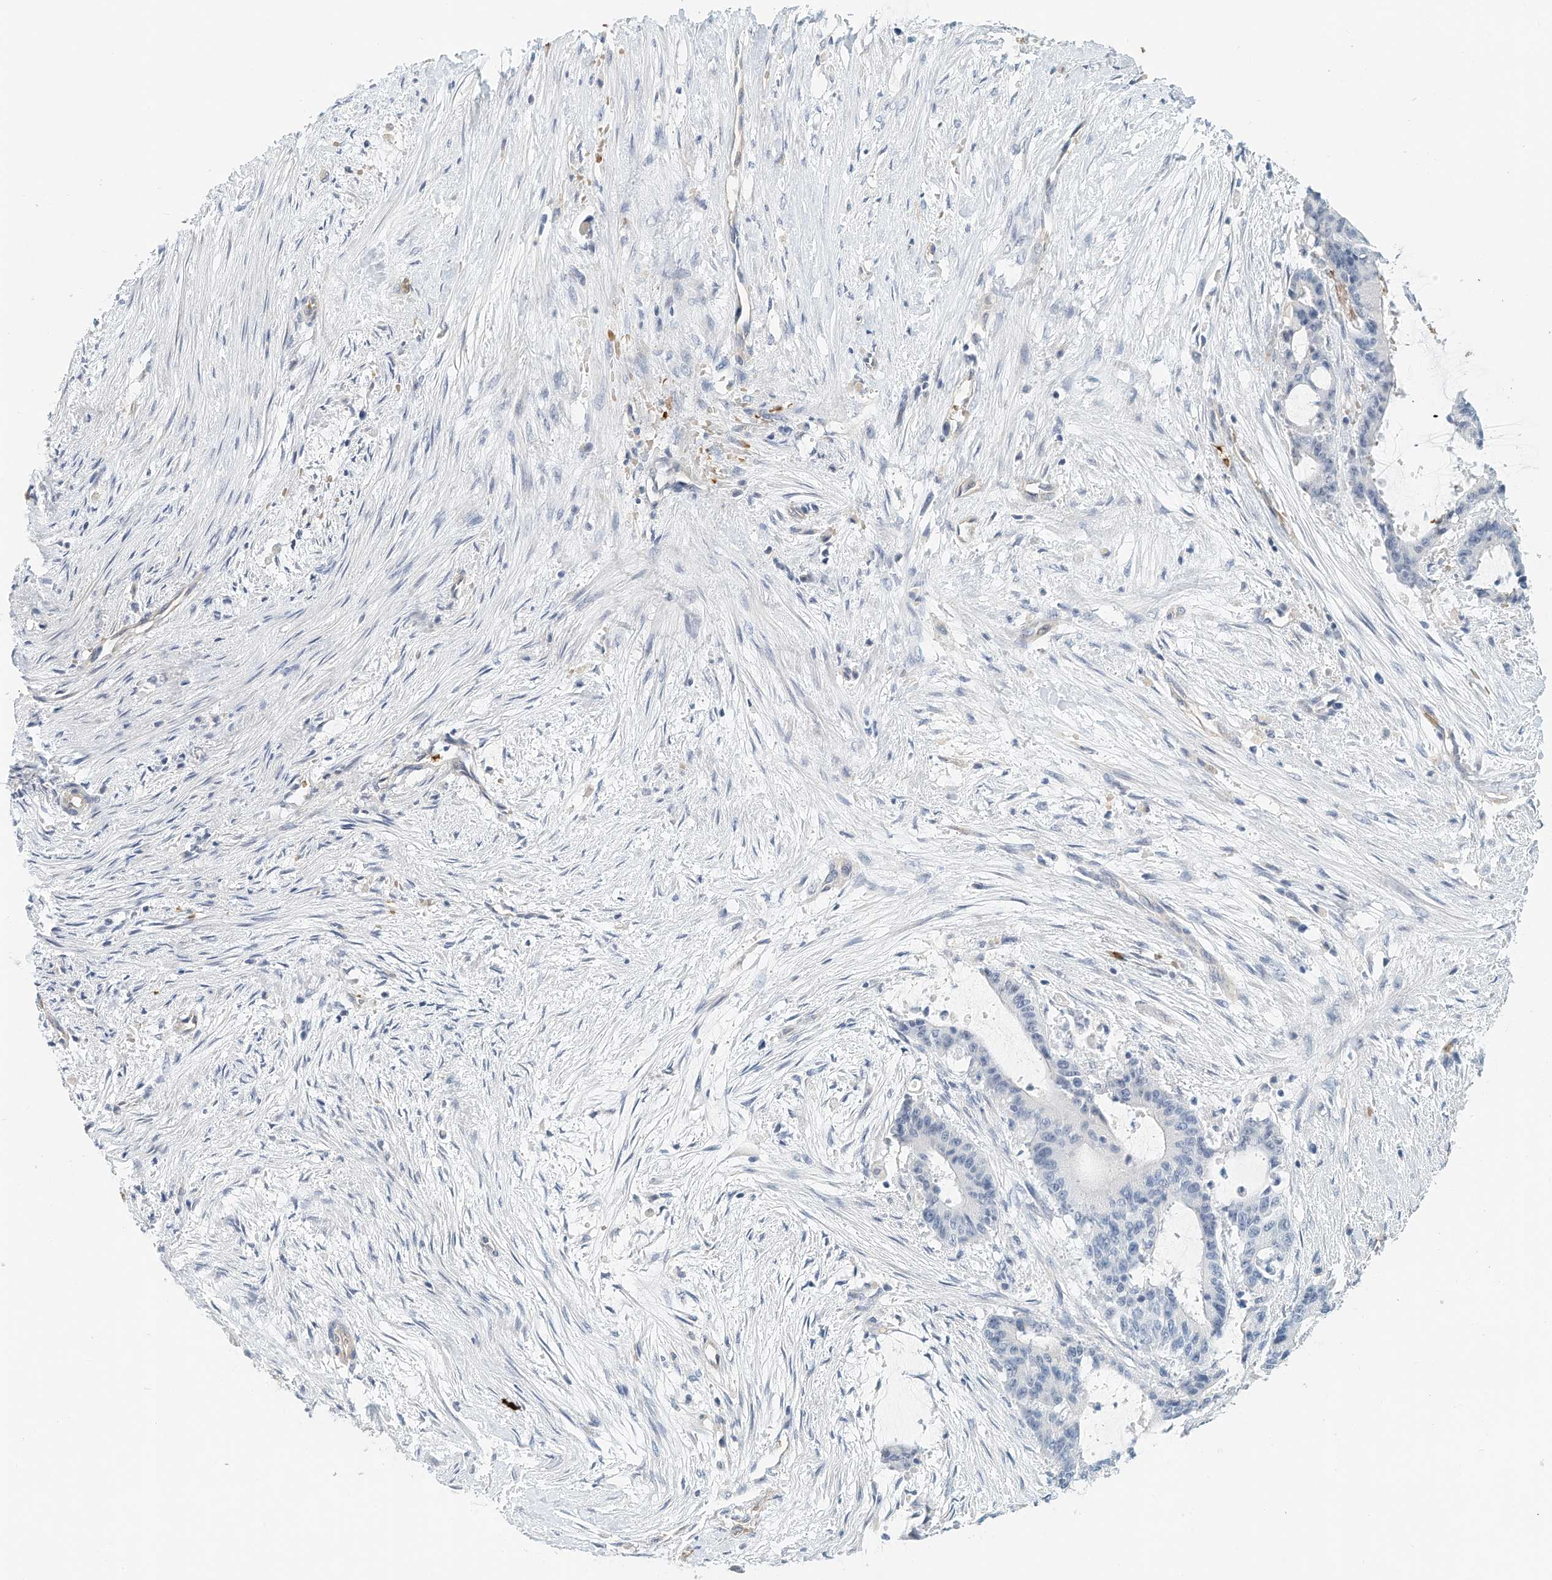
{"staining": {"intensity": "negative", "quantity": "none", "location": "none"}, "tissue": "liver cancer", "cell_type": "Tumor cells", "image_type": "cancer", "snomed": [{"axis": "morphology", "description": "Normal tissue, NOS"}, {"axis": "morphology", "description": "Cholangiocarcinoma"}, {"axis": "topography", "description": "Liver"}, {"axis": "topography", "description": "Peripheral nerve tissue"}], "caption": "Liver cancer (cholangiocarcinoma) was stained to show a protein in brown. There is no significant expression in tumor cells.", "gene": "RCAN3", "patient": {"sex": "female", "age": 73}}